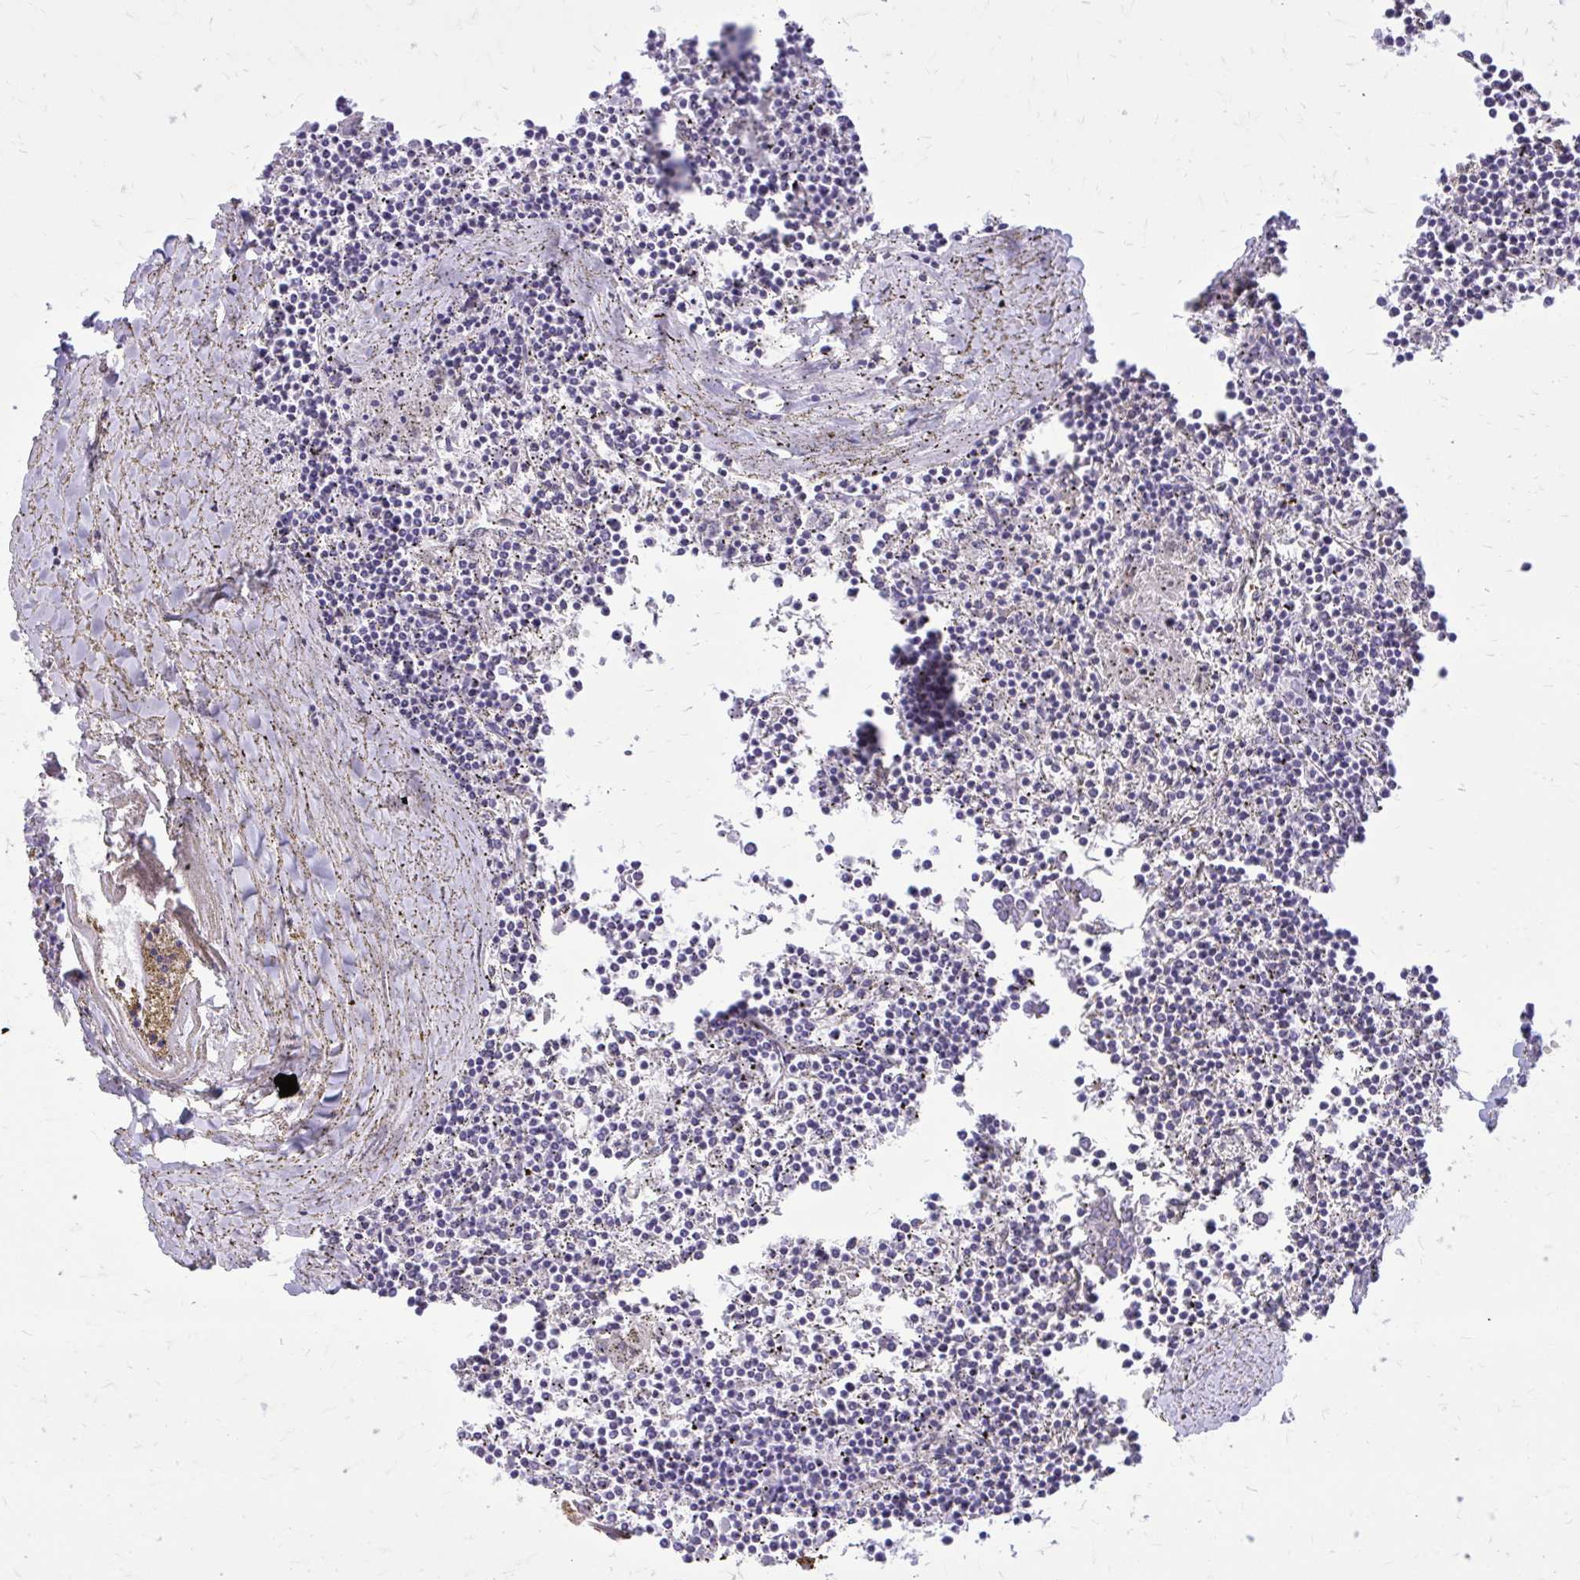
{"staining": {"intensity": "negative", "quantity": "none", "location": "none"}, "tissue": "lymphoma", "cell_type": "Tumor cells", "image_type": "cancer", "snomed": [{"axis": "morphology", "description": "Malignant lymphoma, non-Hodgkin's type, Low grade"}, {"axis": "topography", "description": "Spleen"}], "caption": "This is an immunohistochemistry (IHC) micrograph of human lymphoma. There is no expression in tumor cells.", "gene": "BEND5", "patient": {"sex": "female", "age": 19}}